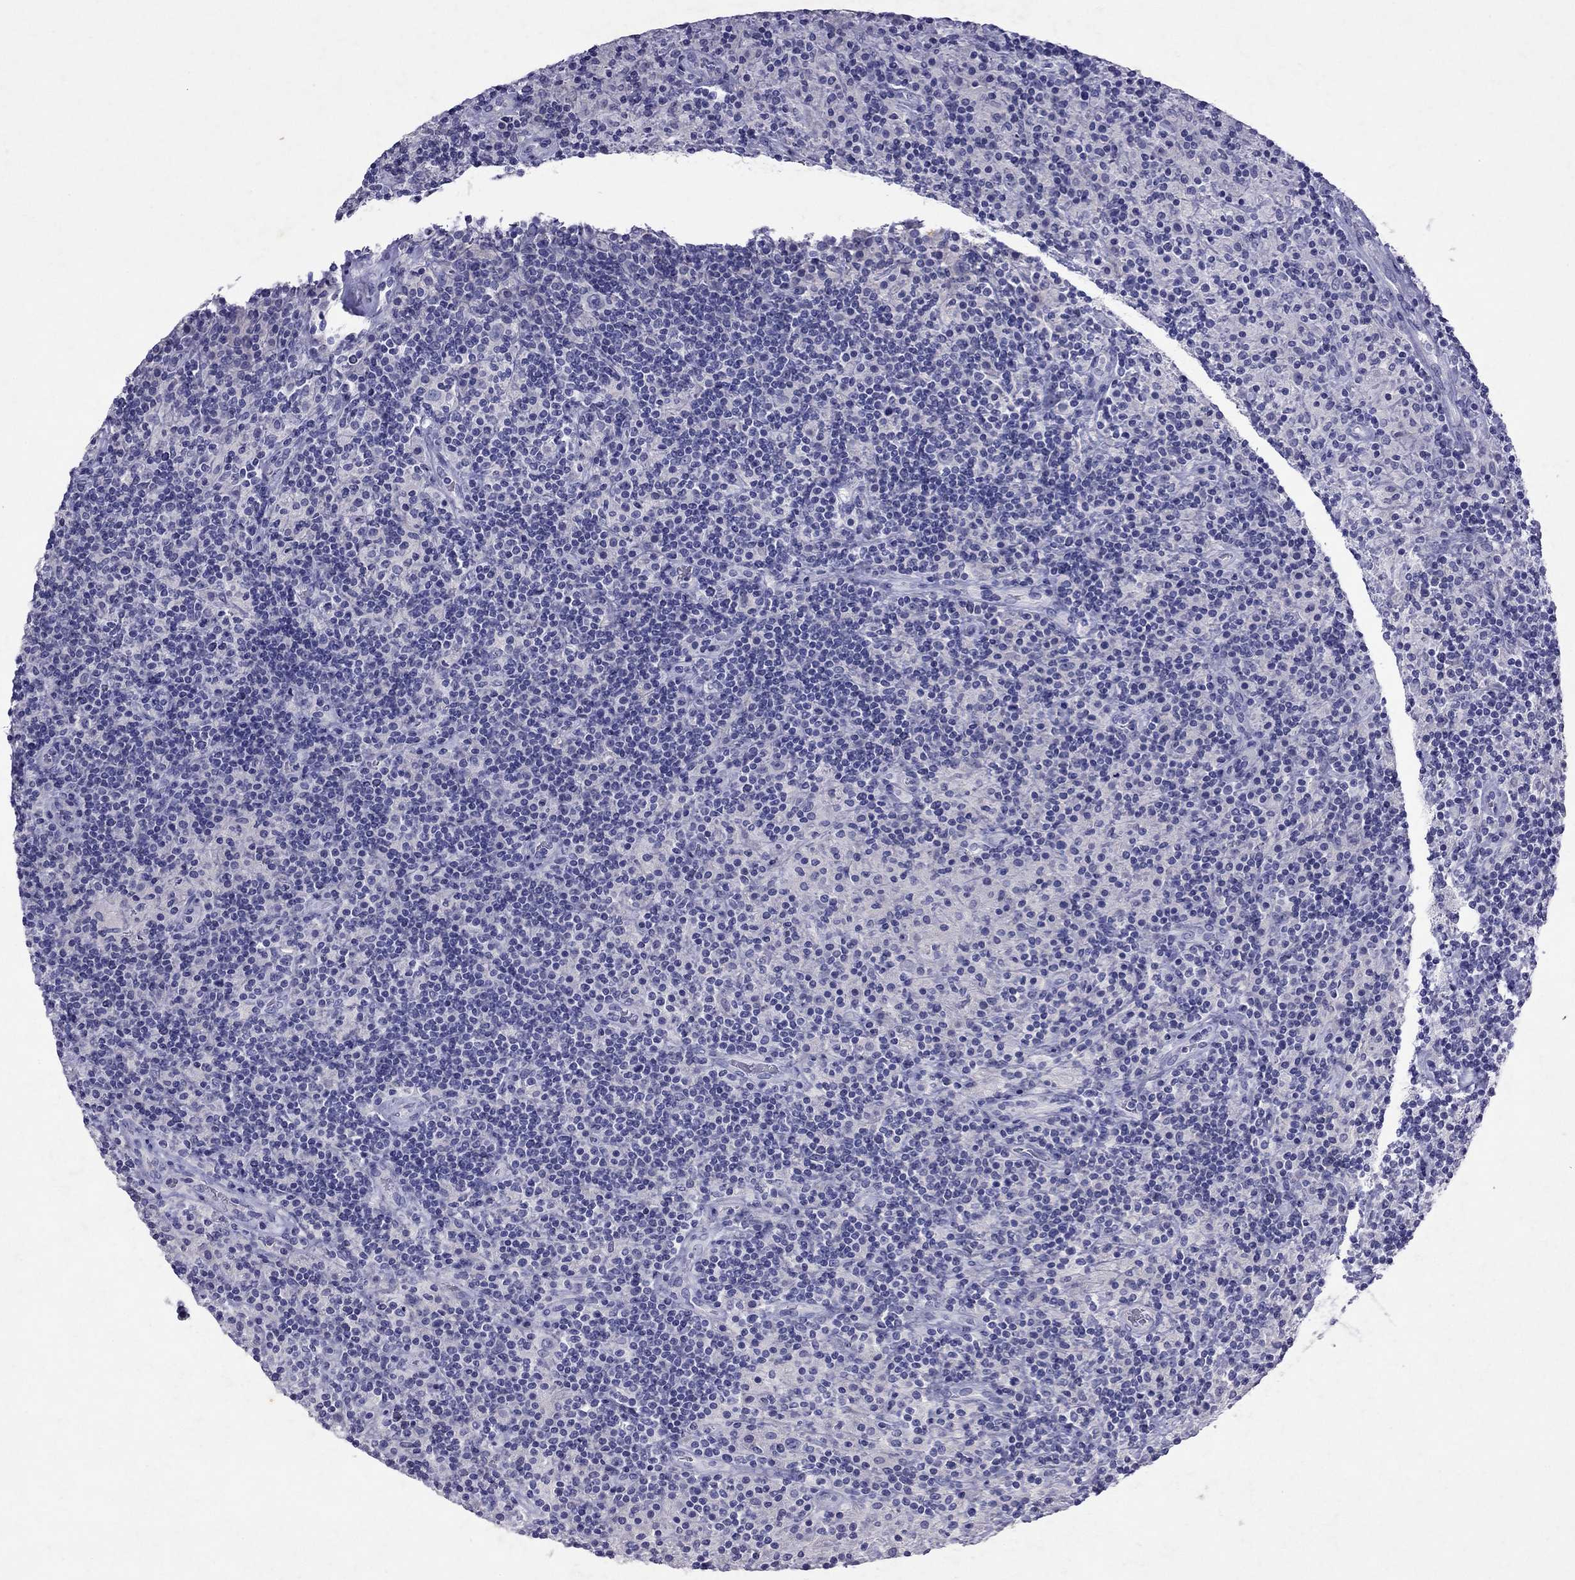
{"staining": {"intensity": "negative", "quantity": "none", "location": "none"}, "tissue": "lymphoma", "cell_type": "Tumor cells", "image_type": "cancer", "snomed": [{"axis": "morphology", "description": "Hodgkin's disease, NOS"}, {"axis": "topography", "description": "Lymph node"}], "caption": "Image shows no protein expression in tumor cells of Hodgkin's disease tissue.", "gene": "GNAT3", "patient": {"sex": "male", "age": 70}}